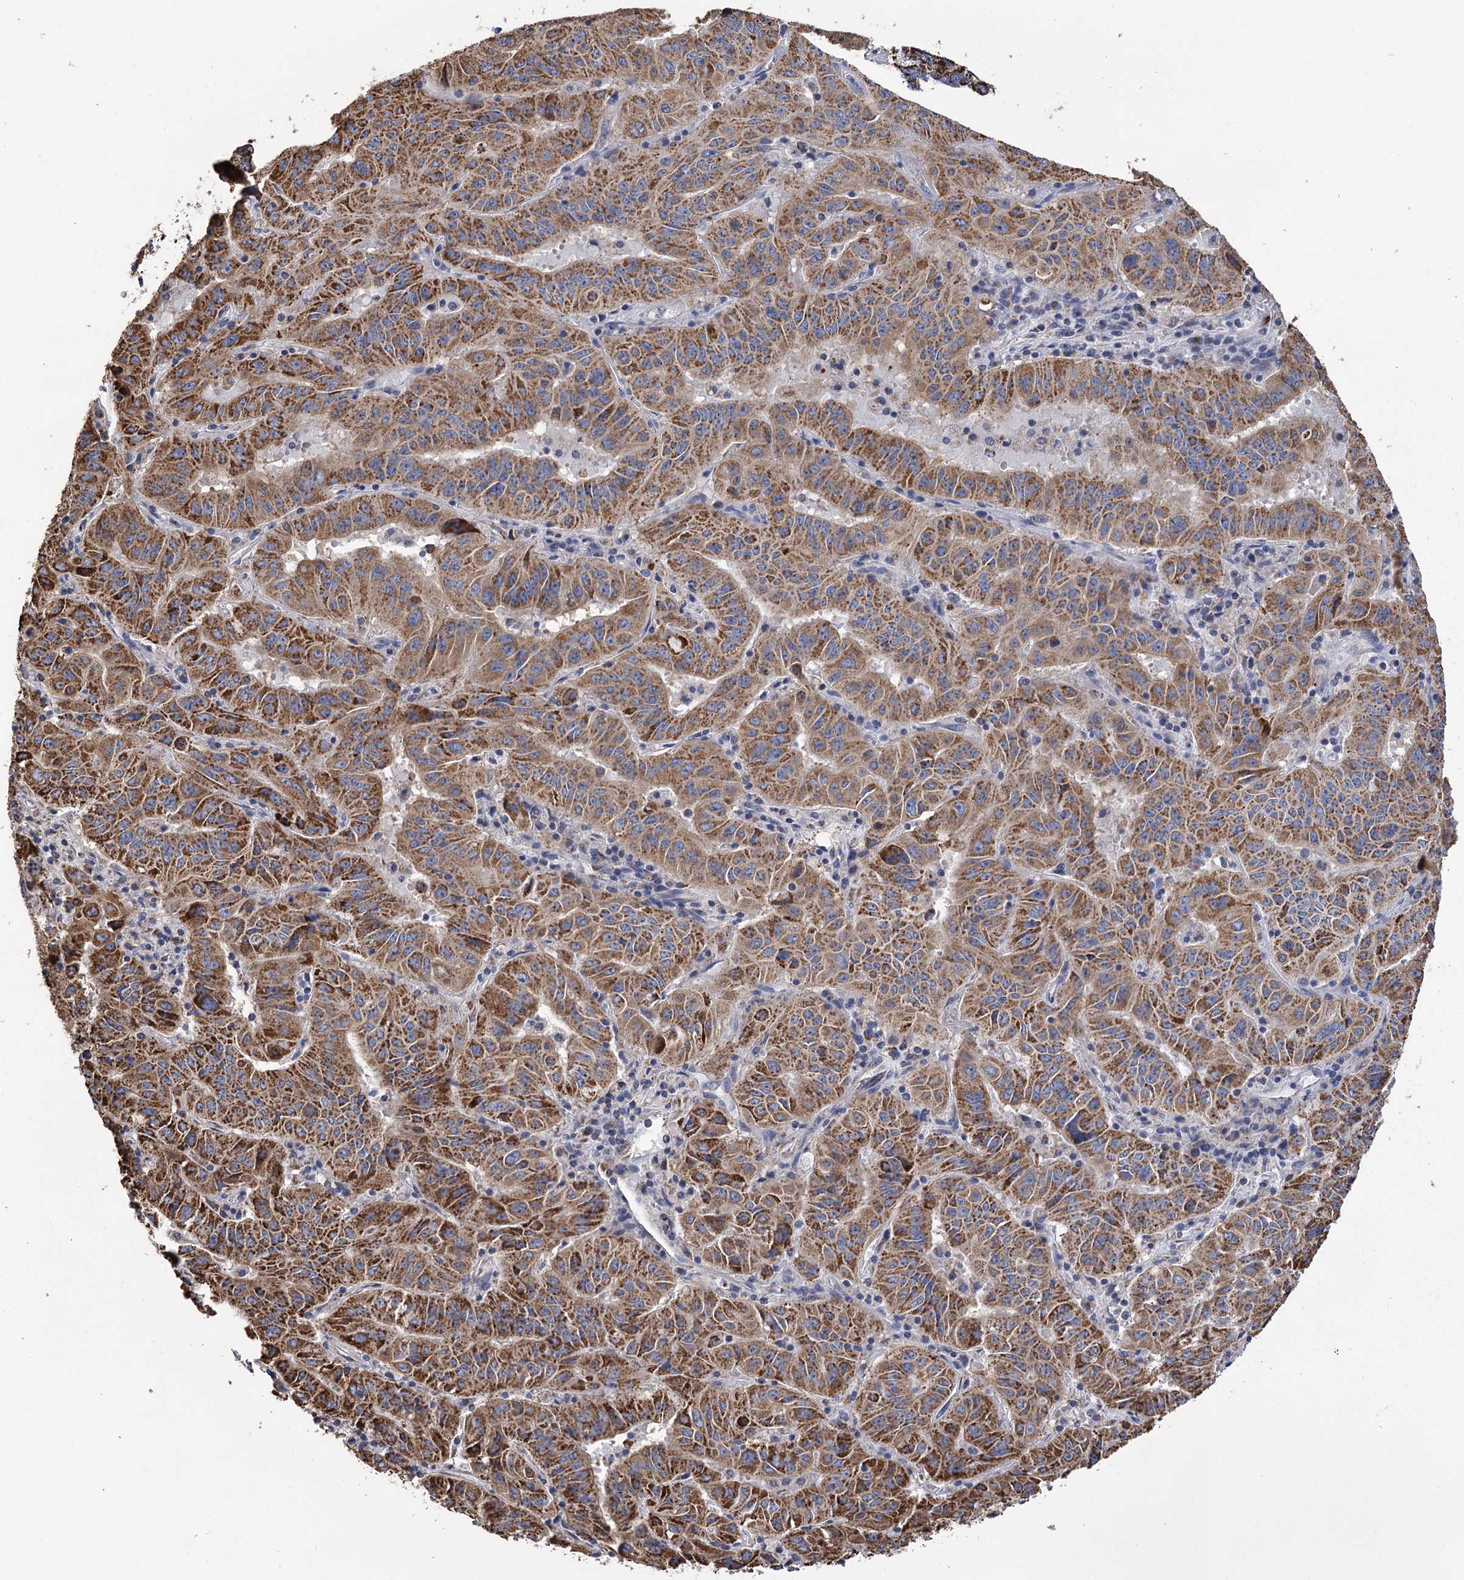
{"staining": {"intensity": "strong", "quantity": ">75%", "location": "cytoplasmic/membranous"}, "tissue": "pancreatic cancer", "cell_type": "Tumor cells", "image_type": "cancer", "snomed": [{"axis": "morphology", "description": "Adenocarcinoma, NOS"}, {"axis": "topography", "description": "Pancreas"}], "caption": "DAB immunohistochemical staining of human pancreatic cancer (adenocarcinoma) exhibits strong cytoplasmic/membranous protein positivity in approximately >75% of tumor cells.", "gene": "CCDC73", "patient": {"sex": "male", "age": 63}}